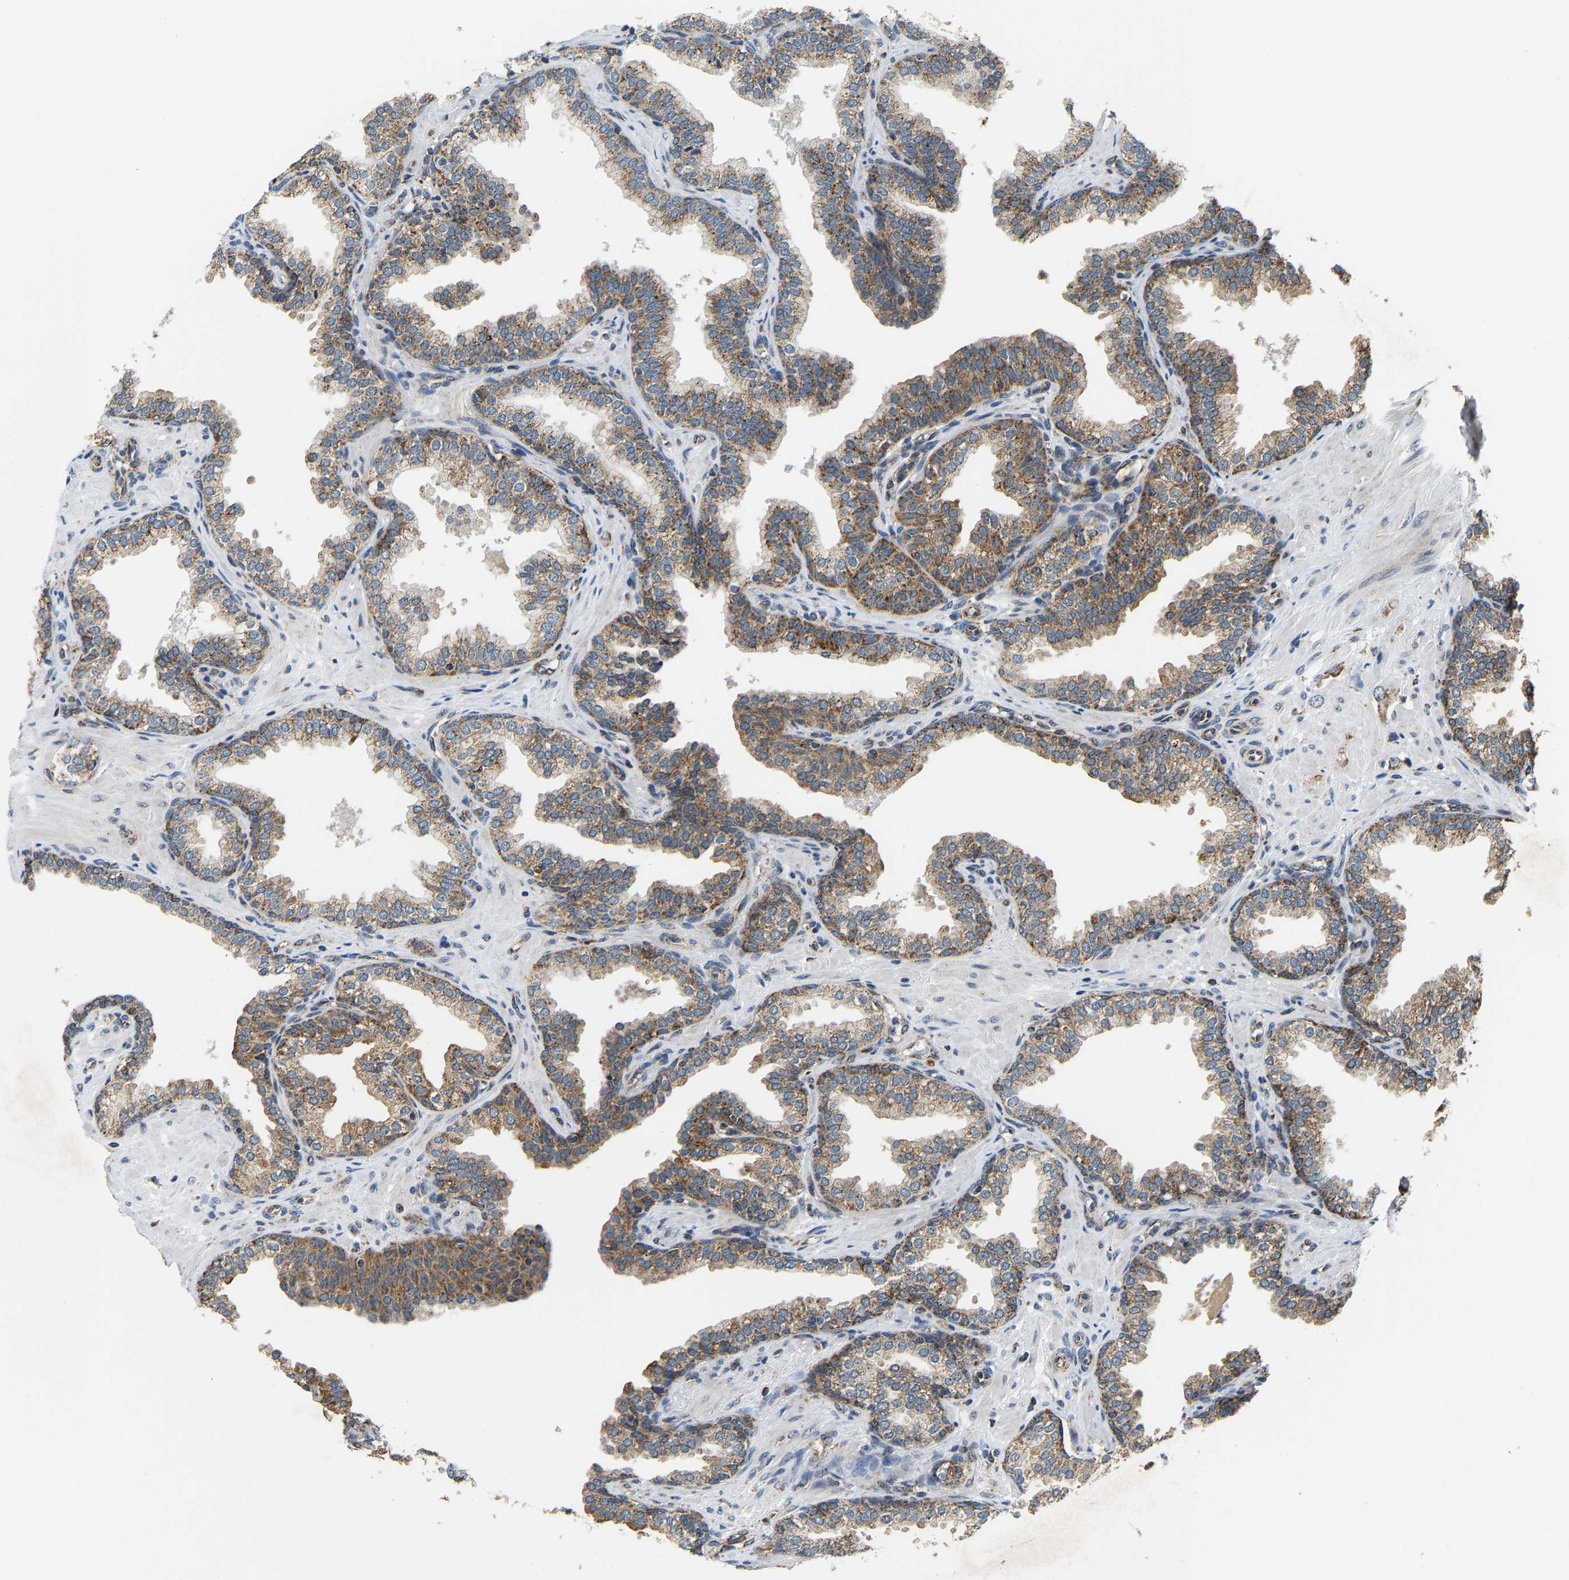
{"staining": {"intensity": "moderate", "quantity": "25%-75%", "location": "cytoplasmic/membranous"}, "tissue": "prostate cancer", "cell_type": "Tumor cells", "image_type": "cancer", "snomed": [{"axis": "morphology", "description": "Adenocarcinoma, High grade"}, {"axis": "topography", "description": "Prostate"}], "caption": "Immunohistochemistry (IHC) (DAB (3,3'-diaminobenzidine)) staining of human prostate cancer shows moderate cytoplasmic/membranous protein staining in about 25%-75% of tumor cells. (IHC, brightfield microscopy, high magnification).", "gene": "GIMAP7", "patient": {"sex": "male", "age": 52}}